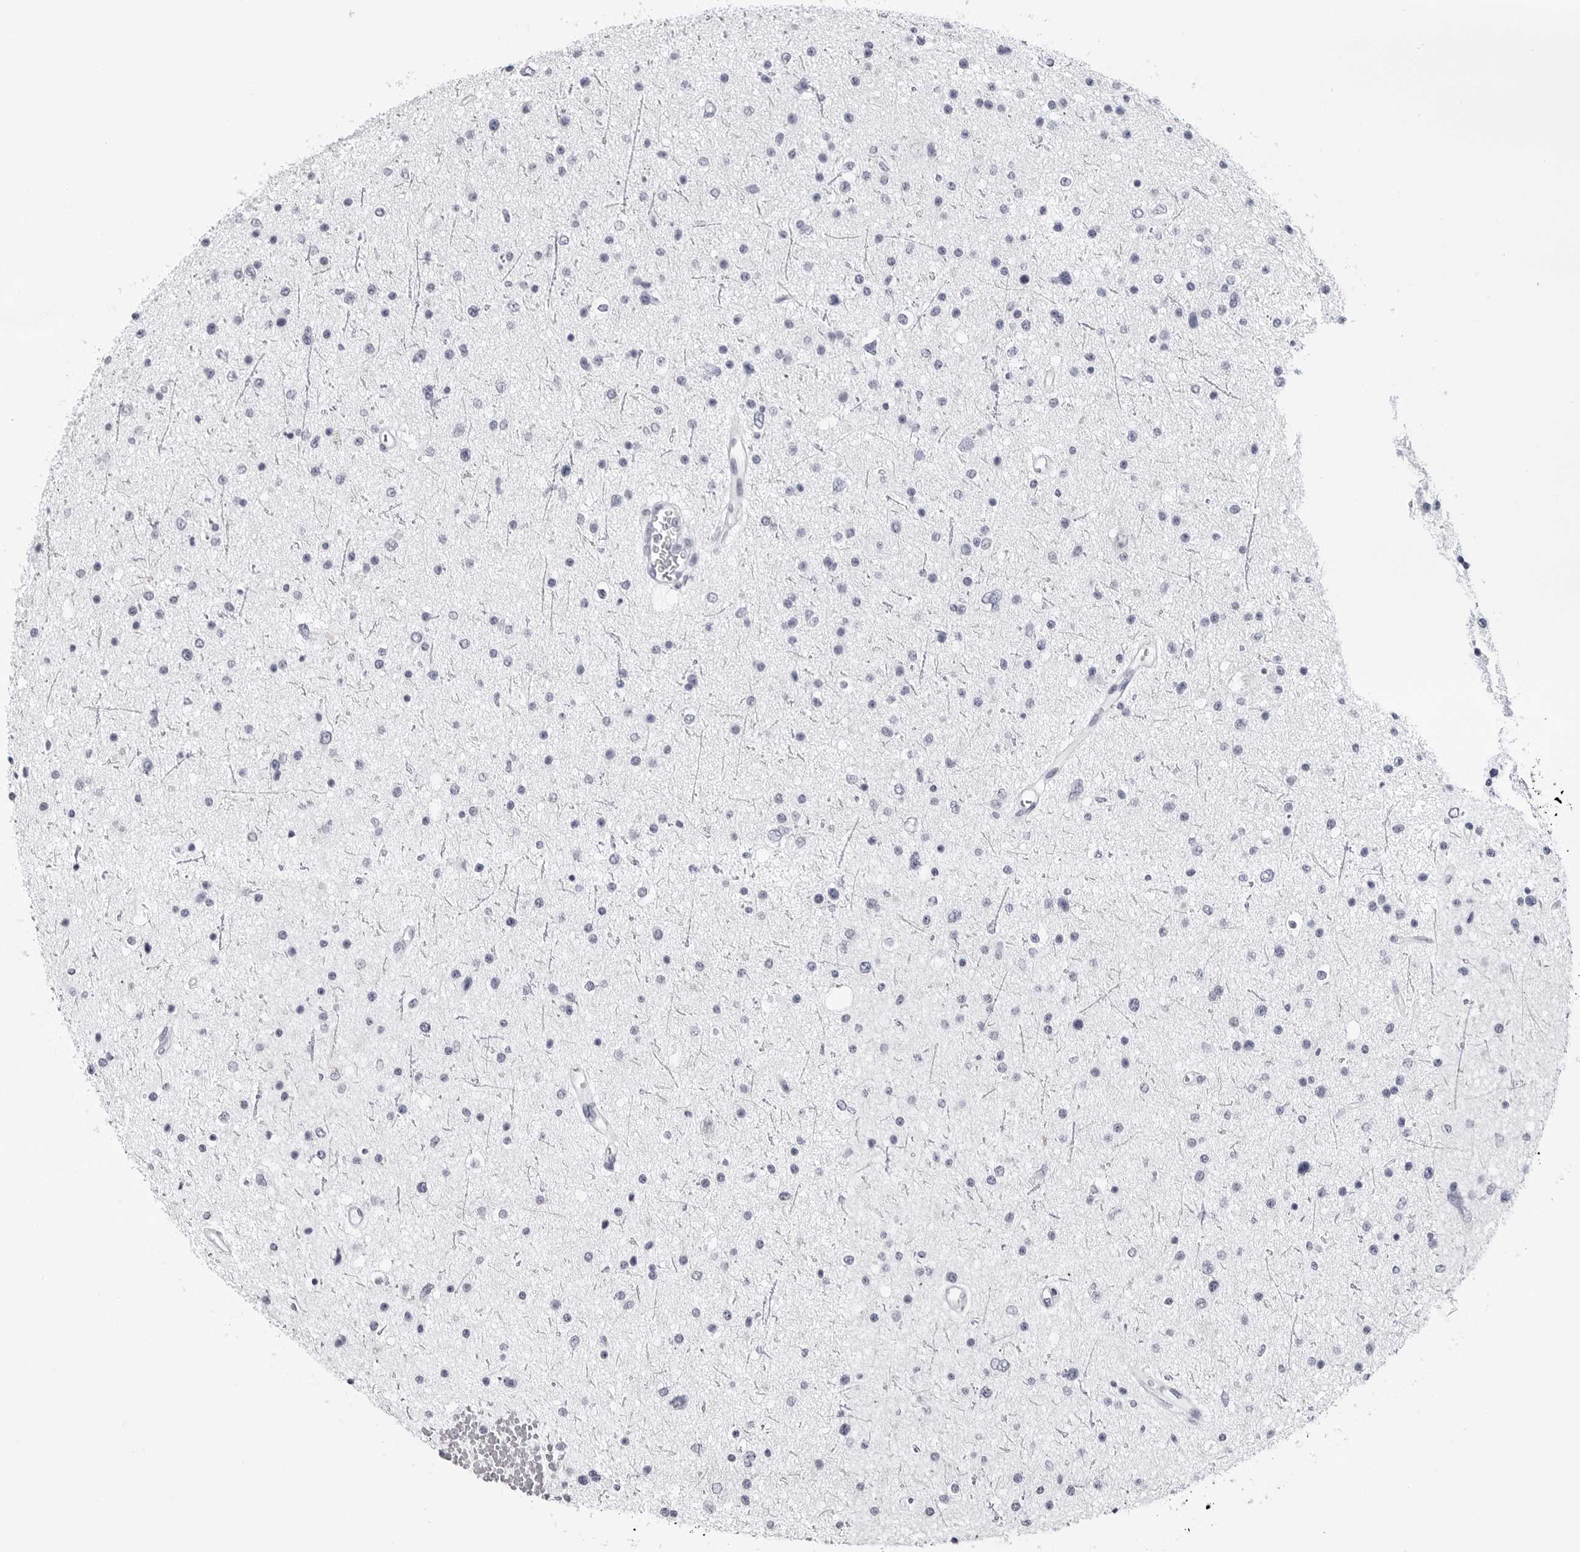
{"staining": {"intensity": "negative", "quantity": "none", "location": "none"}, "tissue": "glioma", "cell_type": "Tumor cells", "image_type": "cancer", "snomed": [{"axis": "morphology", "description": "Glioma, malignant, Low grade"}, {"axis": "topography", "description": "Brain"}], "caption": "DAB immunohistochemical staining of human glioma reveals no significant staining in tumor cells.", "gene": "PGA3", "patient": {"sex": "female", "age": 37}}